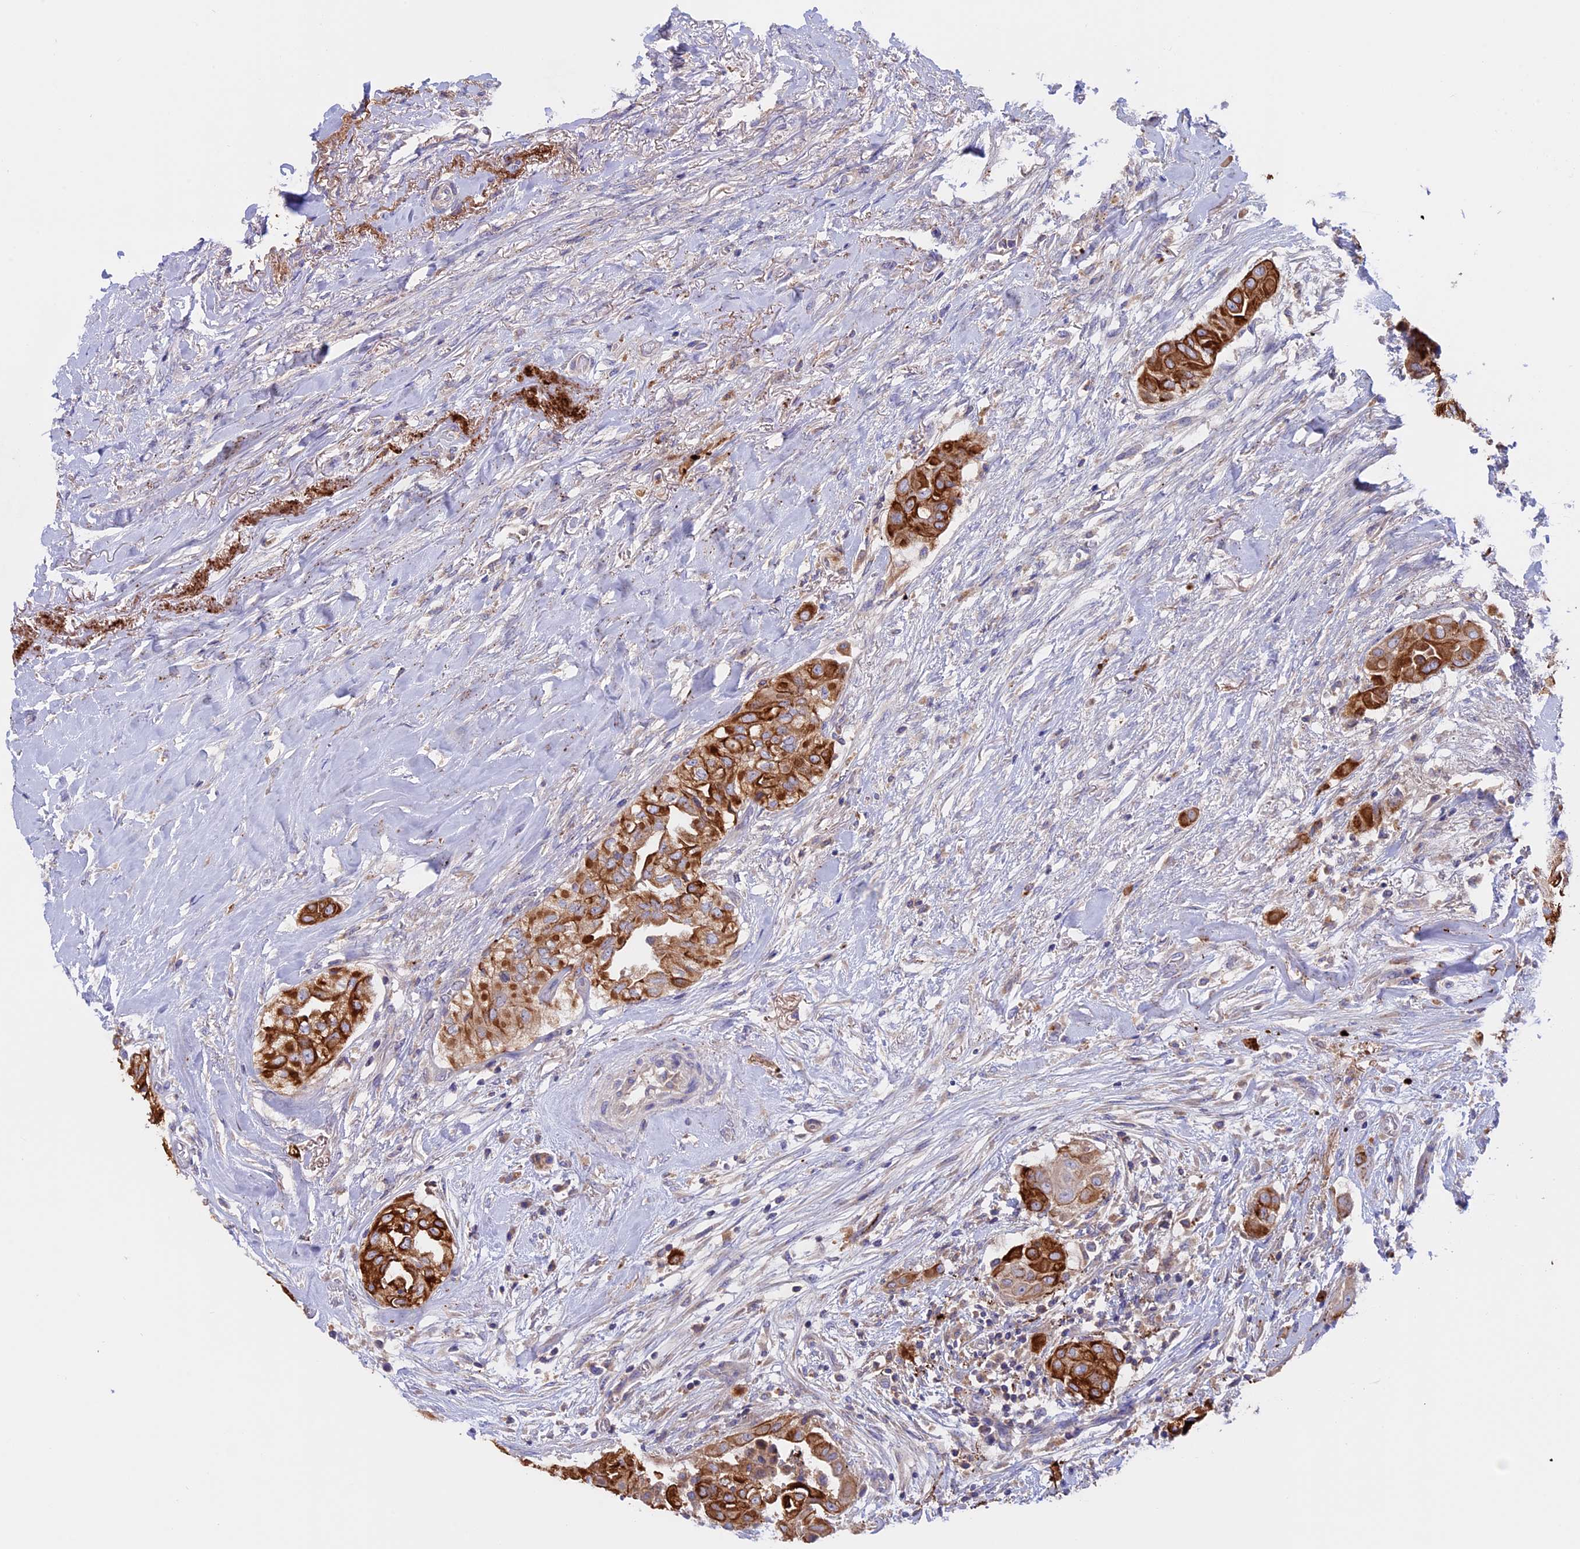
{"staining": {"intensity": "strong", "quantity": ">75%", "location": "cytoplasmic/membranous"}, "tissue": "thyroid cancer", "cell_type": "Tumor cells", "image_type": "cancer", "snomed": [{"axis": "morphology", "description": "Papillary adenocarcinoma, NOS"}, {"axis": "topography", "description": "Thyroid gland"}], "caption": "The immunohistochemical stain highlights strong cytoplasmic/membranous staining in tumor cells of papillary adenocarcinoma (thyroid) tissue.", "gene": "PTPN9", "patient": {"sex": "female", "age": 59}}